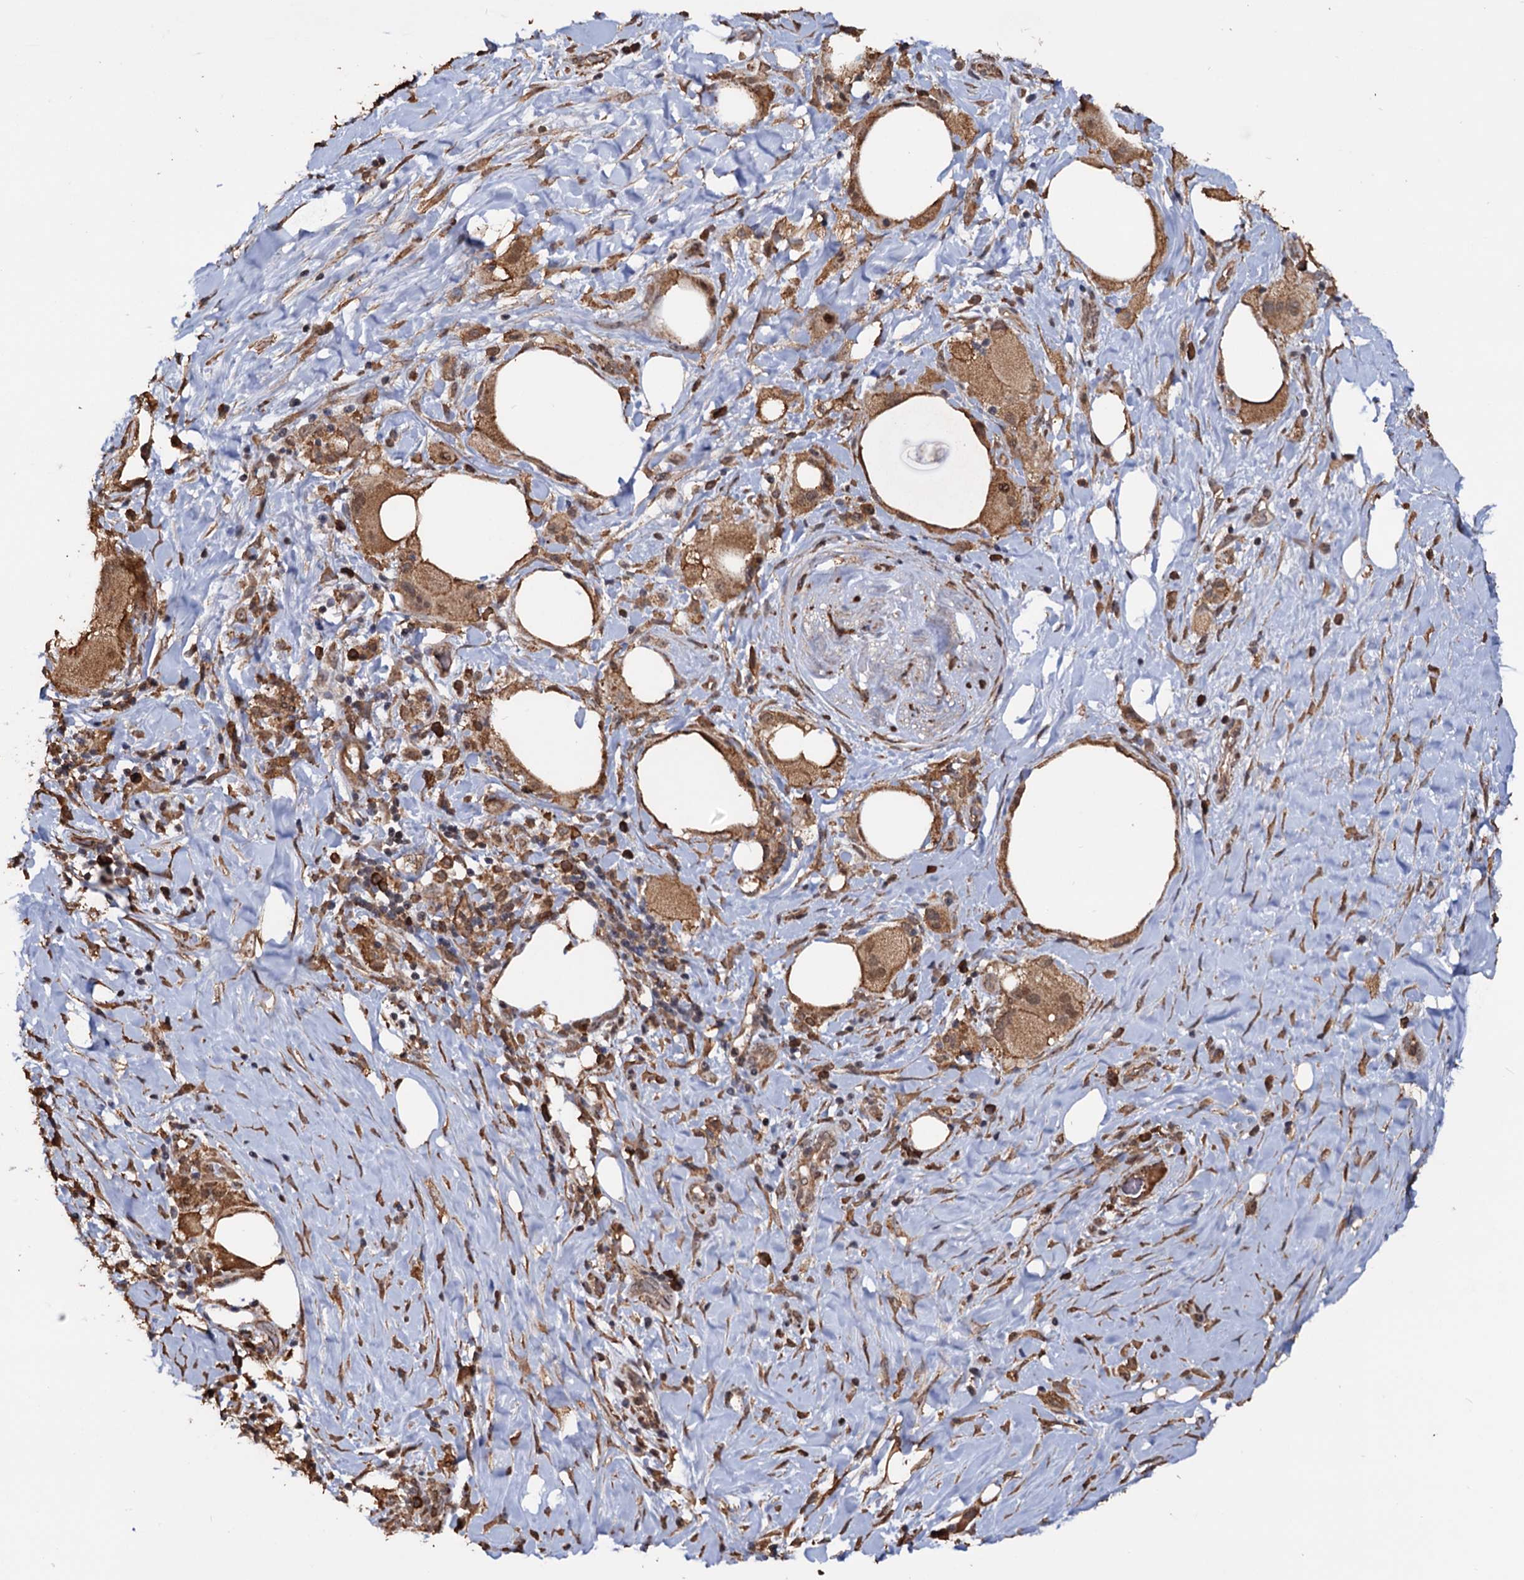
{"staining": {"intensity": "moderate", "quantity": ">75%", "location": "cytoplasmic/membranous"}, "tissue": "pancreatic cancer", "cell_type": "Tumor cells", "image_type": "cancer", "snomed": [{"axis": "morphology", "description": "Adenocarcinoma, NOS"}, {"axis": "topography", "description": "Pancreas"}], "caption": "Moderate cytoplasmic/membranous protein positivity is appreciated in approximately >75% of tumor cells in pancreatic adenocarcinoma. The protein of interest is shown in brown color, while the nuclei are stained blue.", "gene": "TBC1D12", "patient": {"sex": "male", "age": 58}}